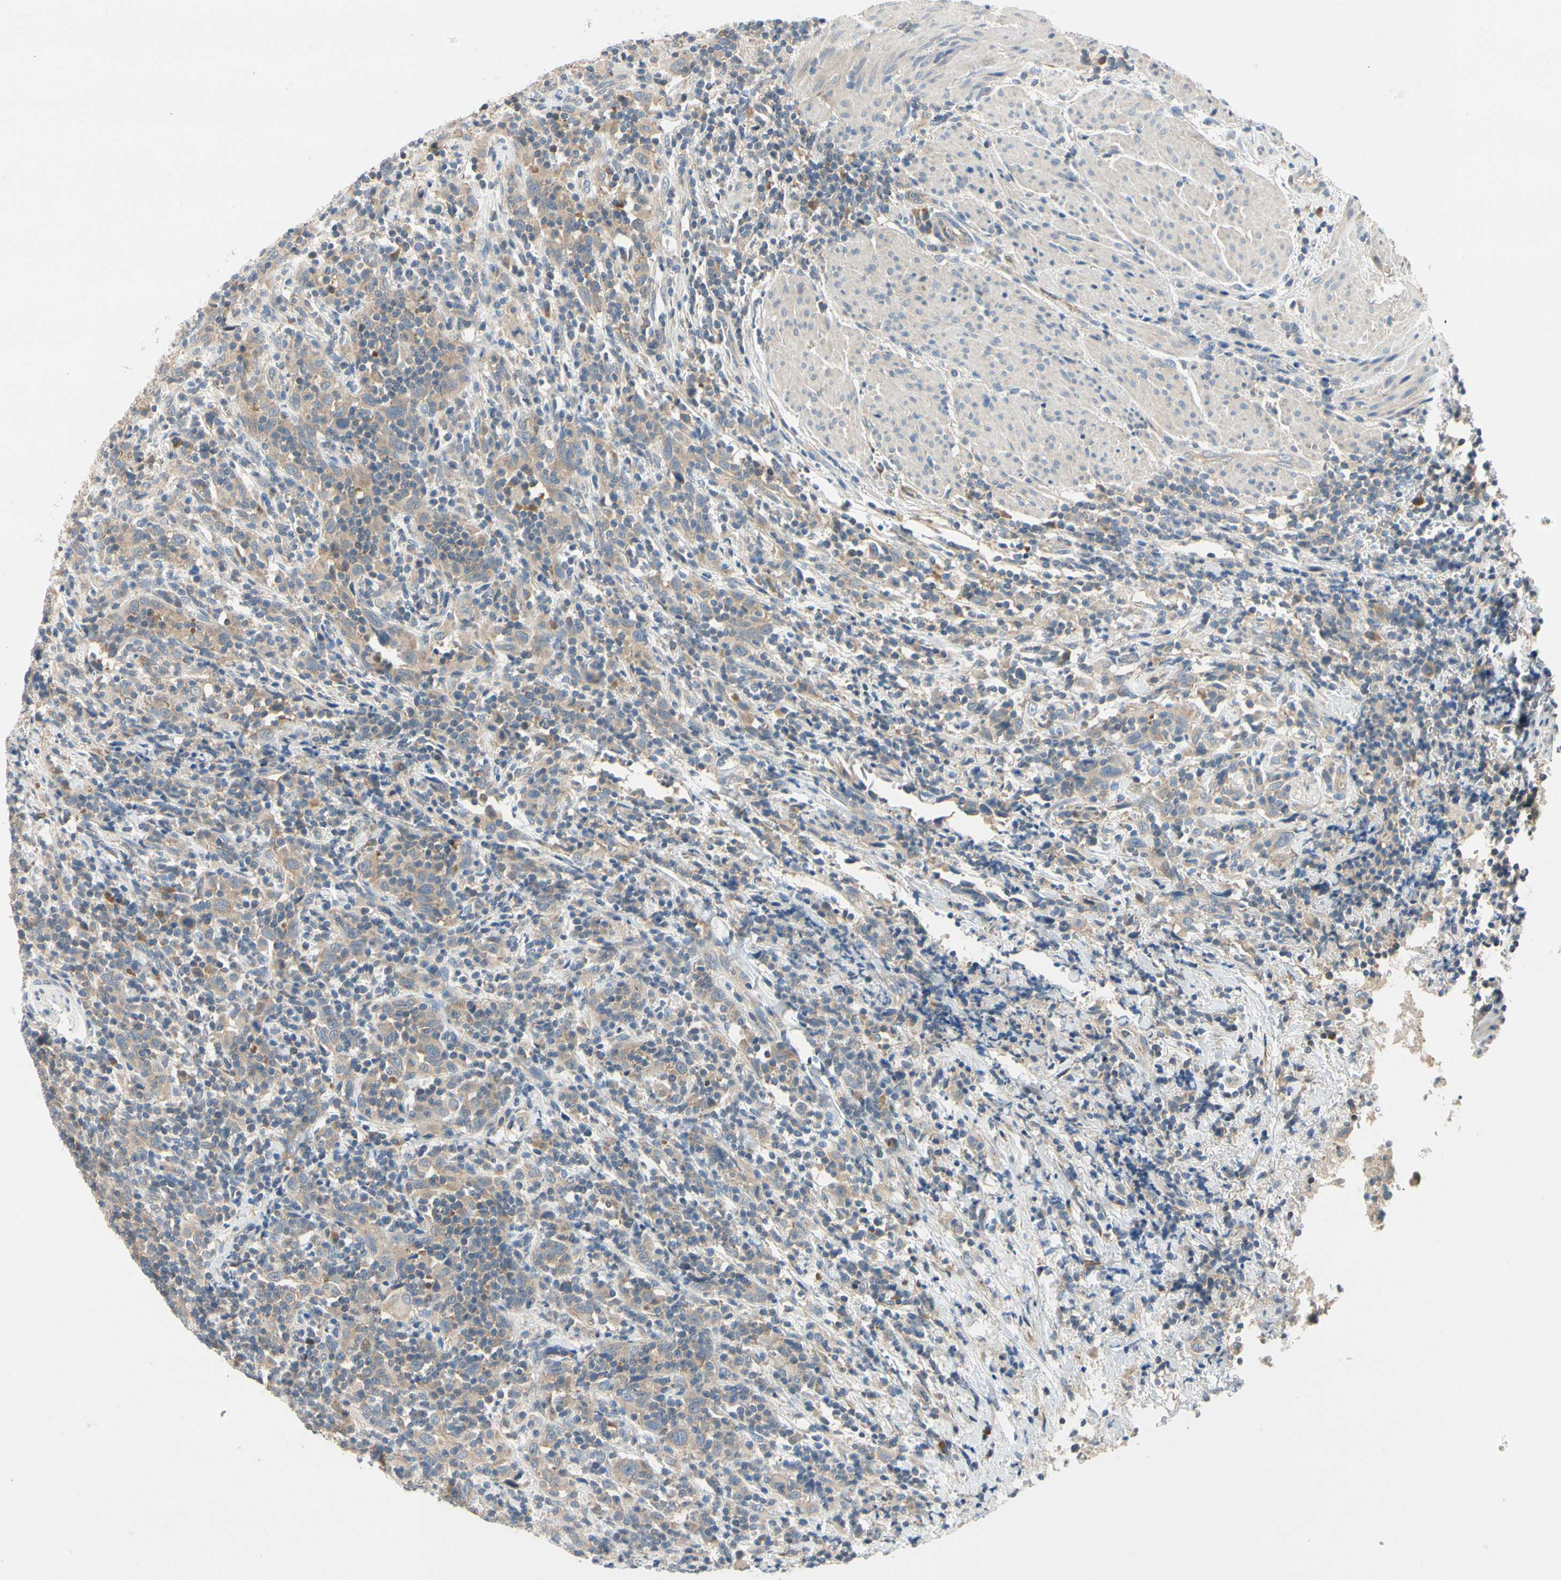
{"staining": {"intensity": "moderate", "quantity": ">75%", "location": "cytoplasmic/membranous"}, "tissue": "urothelial cancer", "cell_type": "Tumor cells", "image_type": "cancer", "snomed": [{"axis": "morphology", "description": "Urothelial carcinoma, High grade"}, {"axis": "topography", "description": "Urinary bladder"}], "caption": "Human urothelial cancer stained with a protein marker reveals moderate staining in tumor cells.", "gene": "KLHDC8B", "patient": {"sex": "male", "age": 61}}